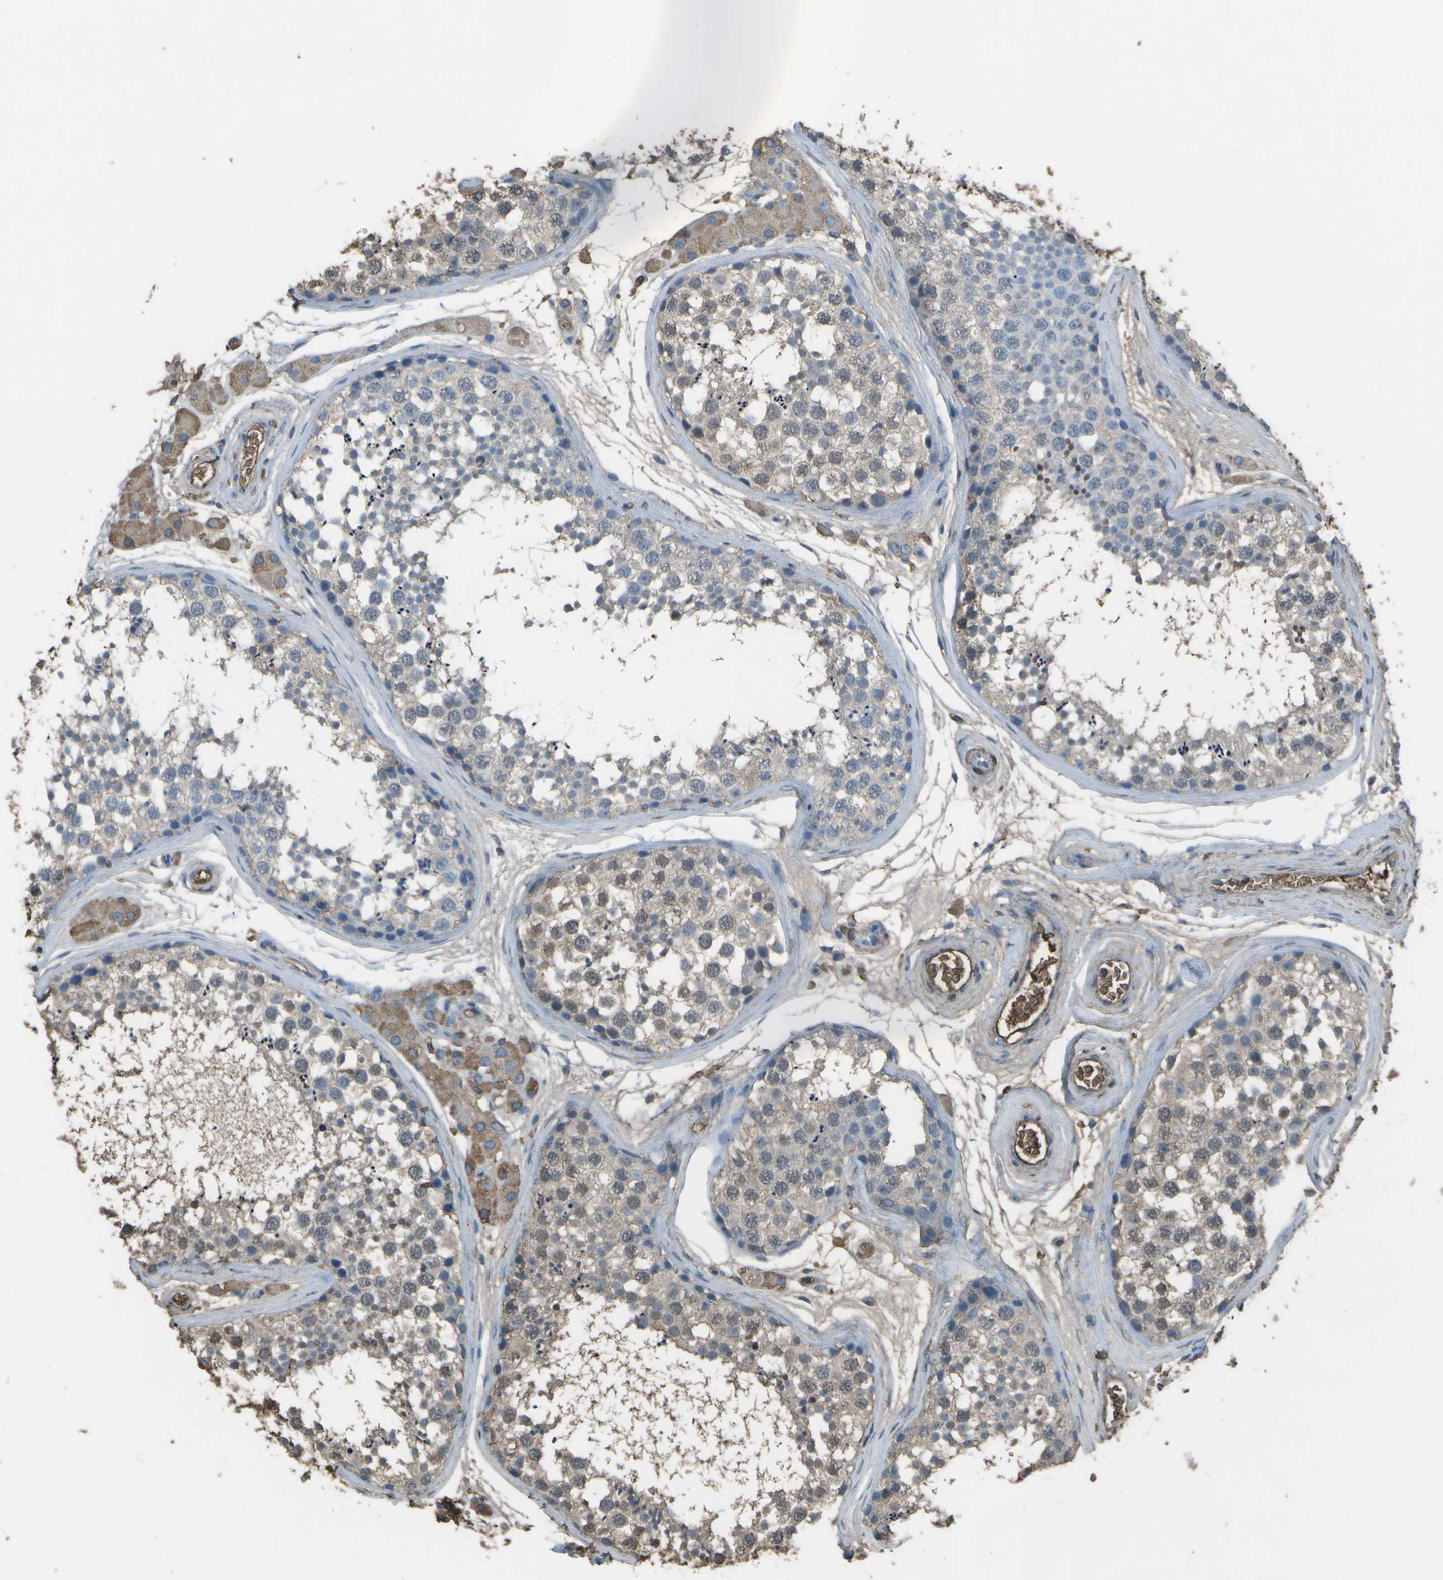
{"staining": {"intensity": "weak", "quantity": ">75%", "location": "cytoplasmic/membranous"}, "tissue": "testis", "cell_type": "Cells in seminiferous ducts", "image_type": "normal", "snomed": [{"axis": "morphology", "description": "Normal tissue, NOS"}, {"axis": "topography", "description": "Testis"}], "caption": "Unremarkable testis was stained to show a protein in brown. There is low levels of weak cytoplasmic/membranous staining in approximately >75% of cells in seminiferous ducts. (DAB (3,3'-diaminobenzidine) = brown stain, brightfield microscopy at high magnification).", "gene": "CYP4F11", "patient": {"sex": "male", "age": 56}}